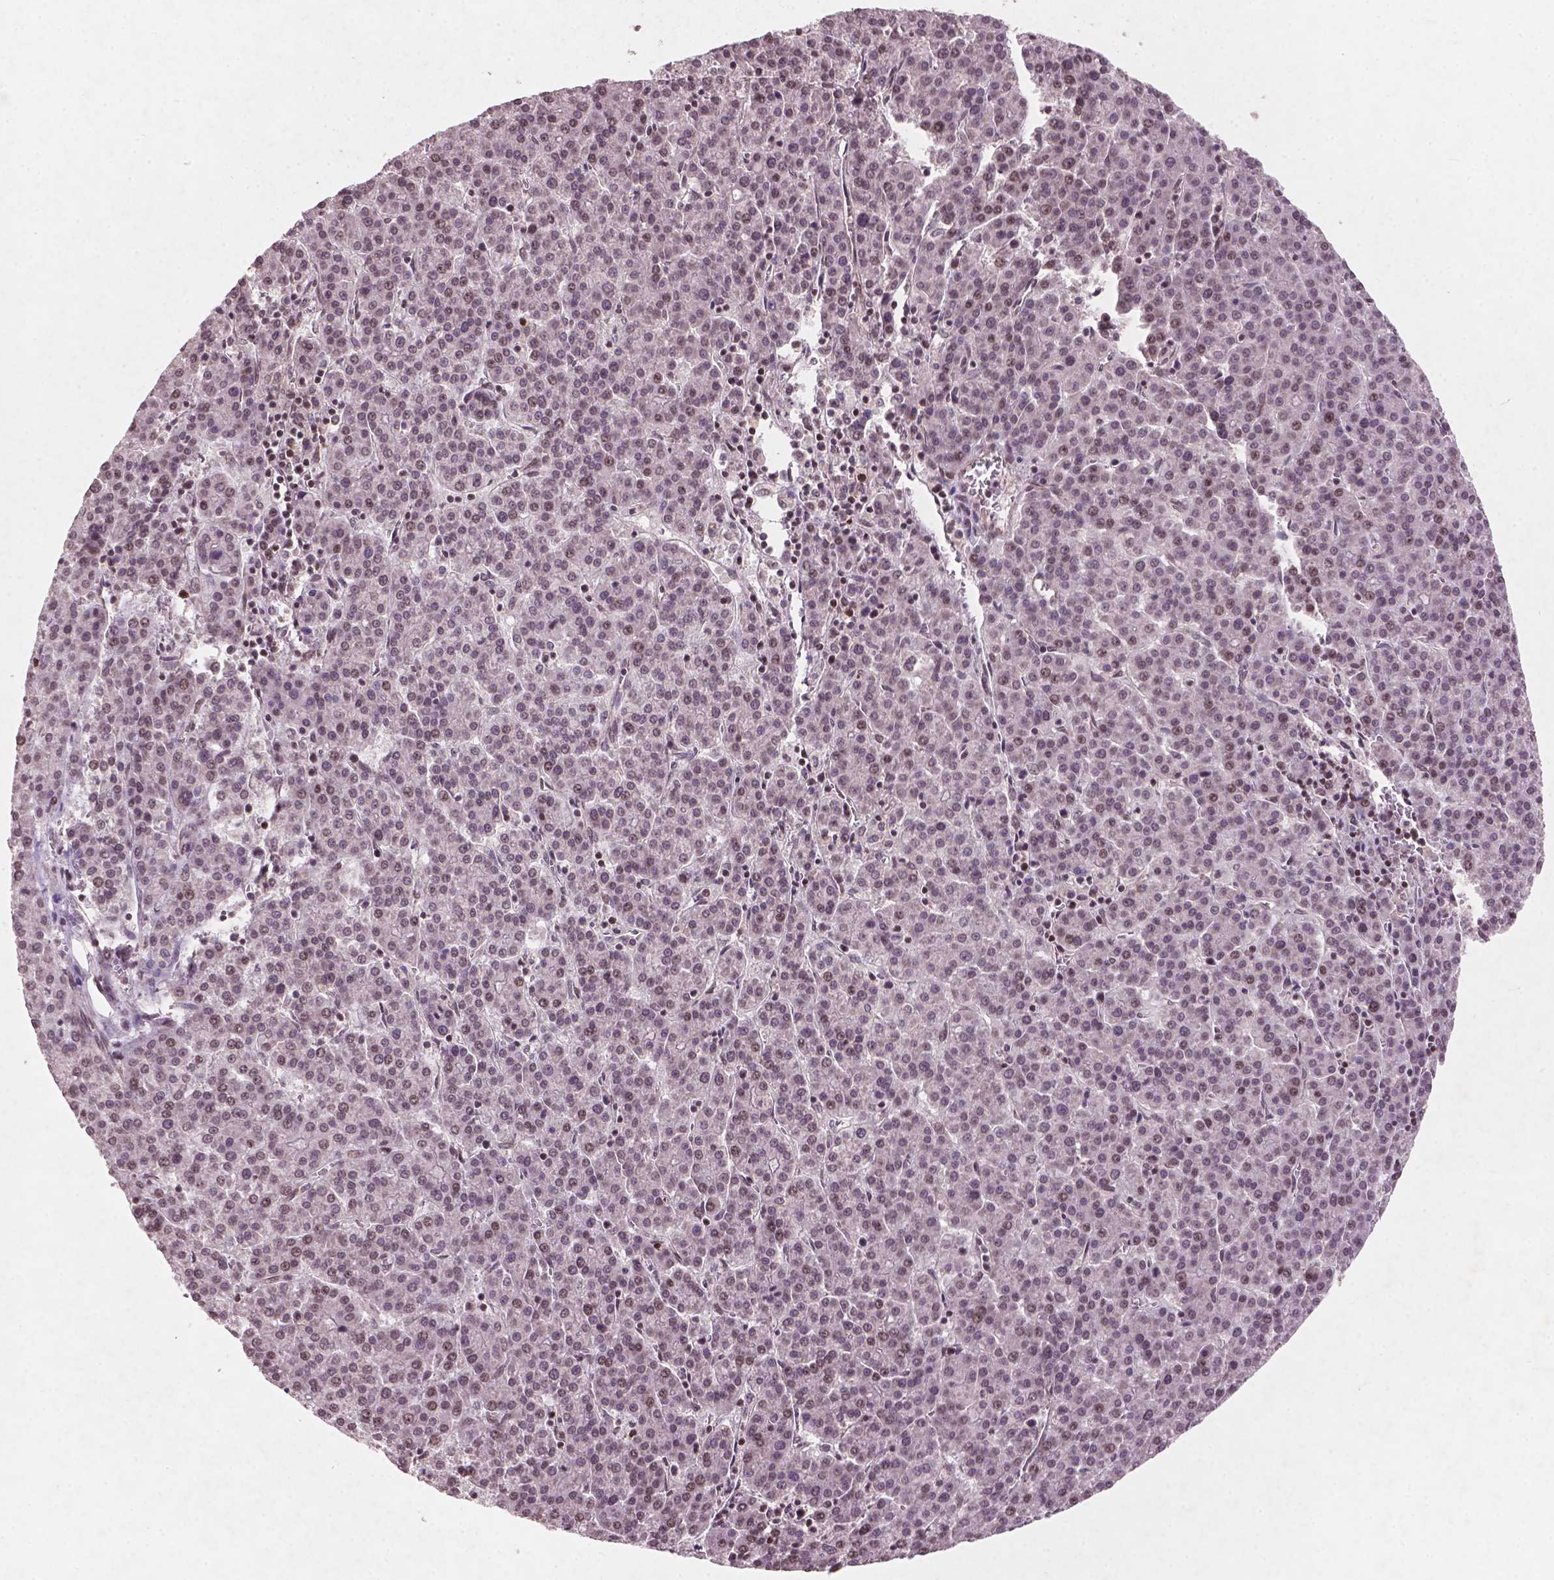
{"staining": {"intensity": "moderate", "quantity": "<25%", "location": "nuclear"}, "tissue": "liver cancer", "cell_type": "Tumor cells", "image_type": "cancer", "snomed": [{"axis": "morphology", "description": "Carcinoma, Hepatocellular, NOS"}, {"axis": "topography", "description": "Liver"}], "caption": "Immunohistochemistry (IHC) (DAB) staining of human hepatocellular carcinoma (liver) displays moderate nuclear protein staining in about <25% of tumor cells.", "gene": "SMAD2", "patient": {"sex": "female", "age": 58}}